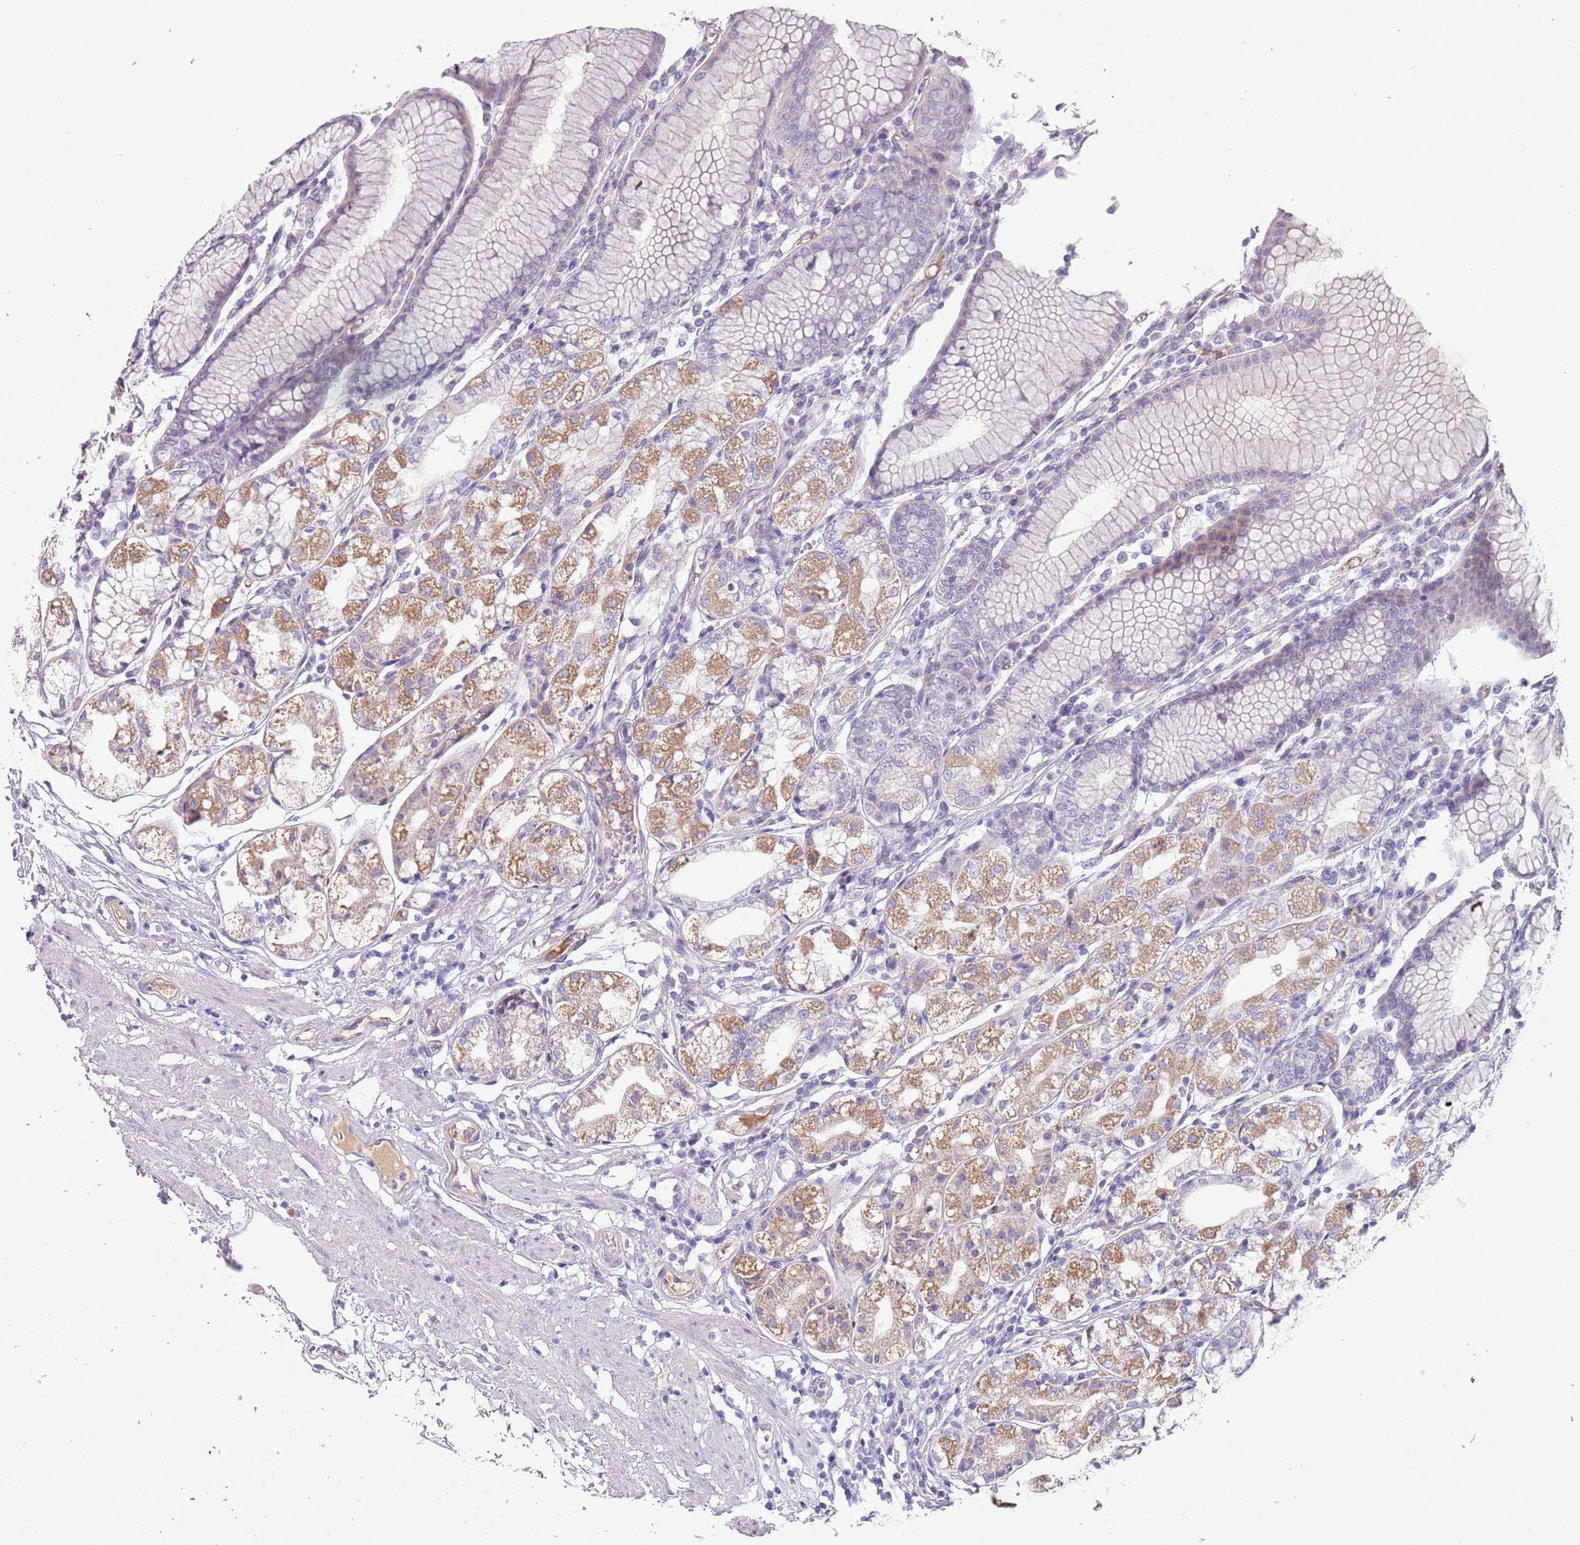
{"staining": {"intensity": "moderate", "quantity": "<25%", "location": "cytoplasmic/membranous"}, "tissue": "stomach", "cell_type": "Glandular cells", "image_type": "normal", "snomed": [{"axis": "morphology", "description": "Normal tissue, NOS"}, {"axis": "topography", "description": "Stomach"}], "caption": "This is an image of immunohistochemistry staining of normal stomach, which shows moderate positivity in the cytoplasmic/membranous of glandular cells.", "gene": "DDX4", "patient": {"sex": "female", "age": 57}}